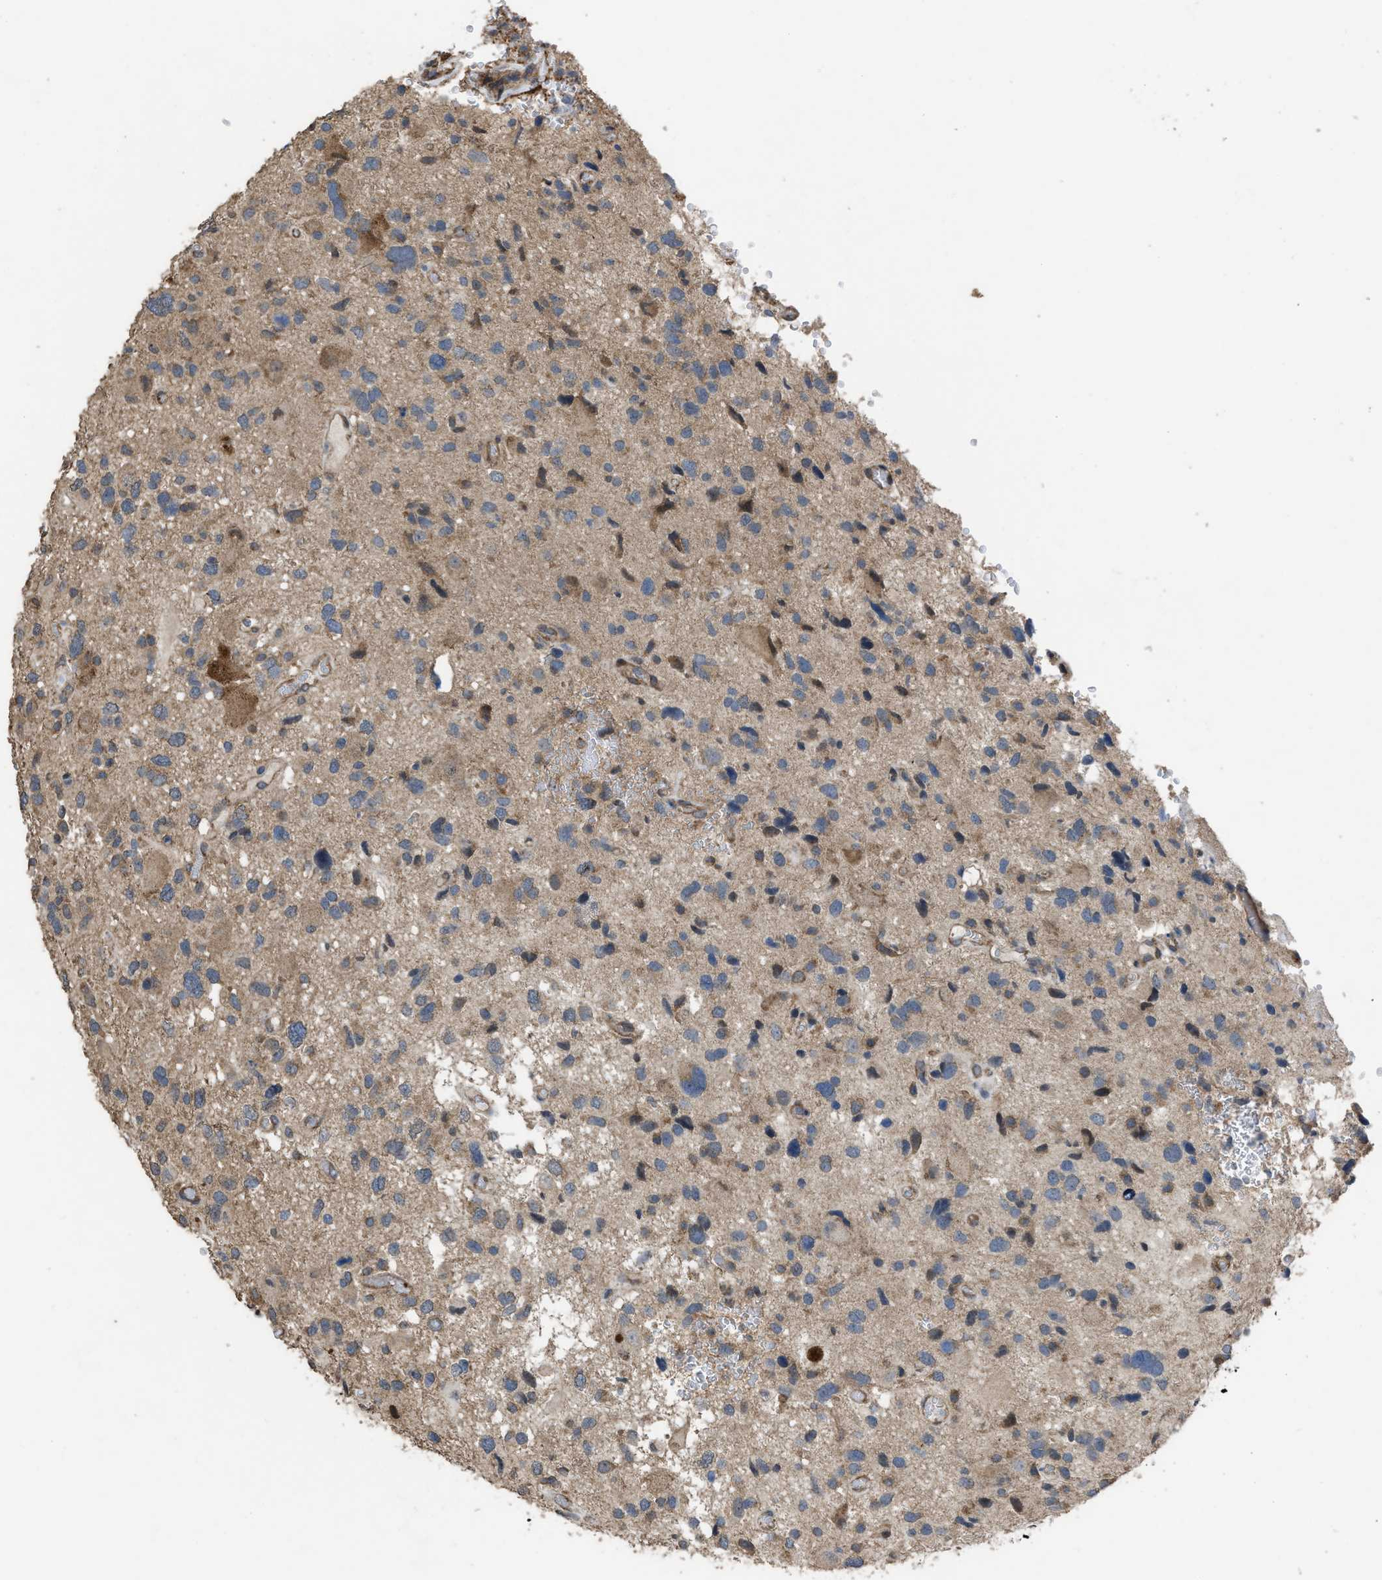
{"staining": {"intensity": "weak", "quantity": "25%-75%", "location": "cytoplasmic/membranous"}, "tissue": "glioma", "cell_type": "Tumor cells", "image_type": "cancer", "snomed": [{"axis": "morphology", "description": "Glioma, malignant, High grade"}, {"axis": "topography", "description": "Brain"}], "caption": "A low amount of weak cytoplasmic/membranous staining is seen in approximately 25%-75% of tumor cells in glioma tissue.", "gene": "ARL6", "patient": {"sex": "male", "age": 33}}